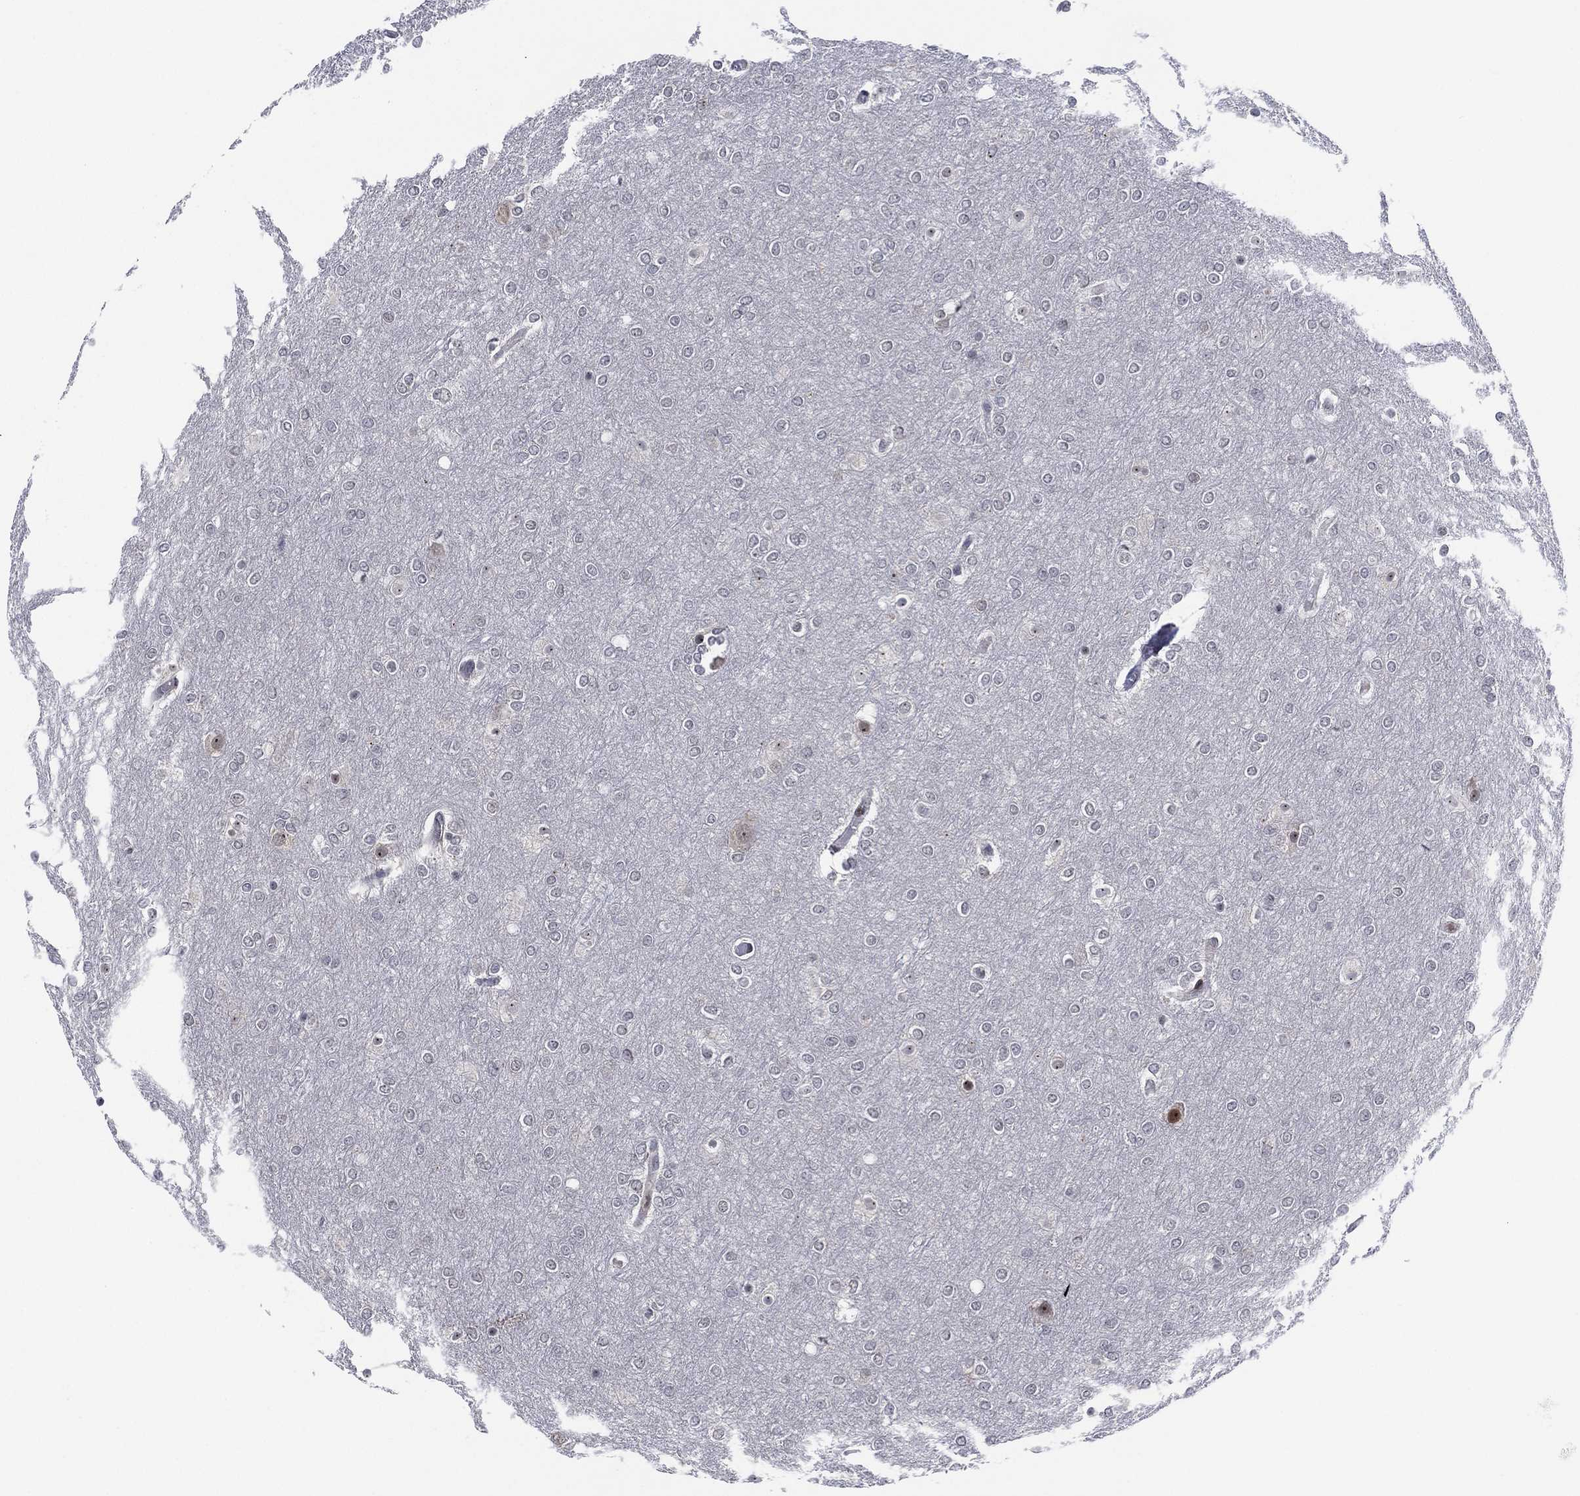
{"staining": {"intensity": "negative", "quantity": "none", "location": "none"}, "tissue": "glioma", "cell_type": "Tumor cells", "image_type": "cancer", "snomed": [{"axis": "morphology", "description": "Glioma, malignant, High grade"}, {"axis": "topography", "description": "Brain"}], "caption": "There is no significant staining in tumor cells of glioma.", "gene": "TMCO1", "patient": {"sex": "female", "age": 61}}